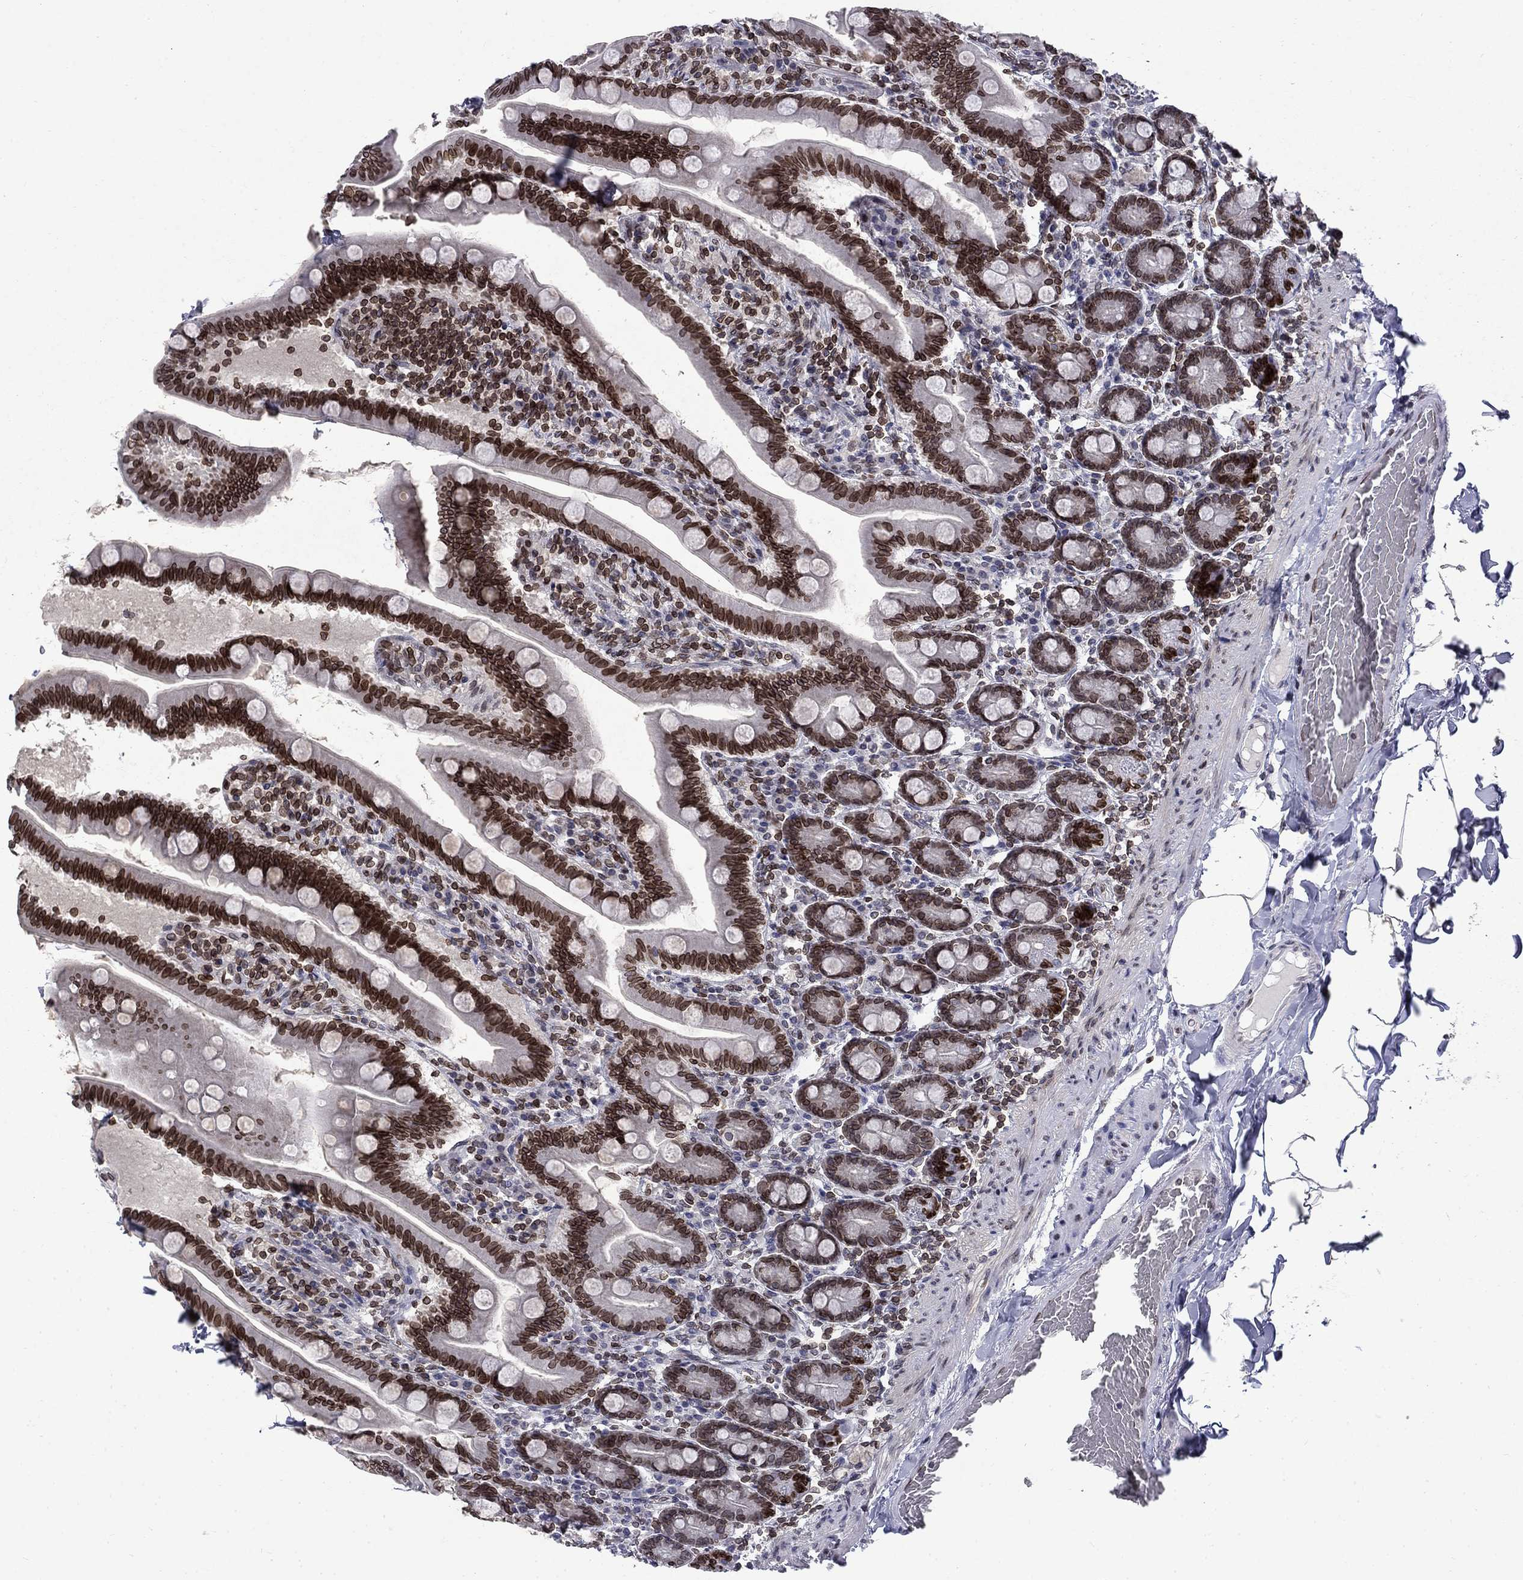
{"staining": {"intensity": "strong", "quantity": ">75%", "location": "cytoplasmic/membranous,nuclear"}, "tissue": "small intestine", "cell_type": "Glandular cells", "image_type": "normal", "snomed": [{"axis": "morphology", "description": "Normal tissue, NOS"}, {"axis": "topography", "description": "Small intestine"}], "caption": "Immunohistochemistry (IHC) (DAB) staining of normal small intestine exhibits strong cytoplasmic/membranous,nuclear protein positivity in approximately >75% of glandular cells. The protein is shown in brown color, while the nuclei are stained blue.", "gene": "SLA", "patient": {"sex": "male", "age": 66}}